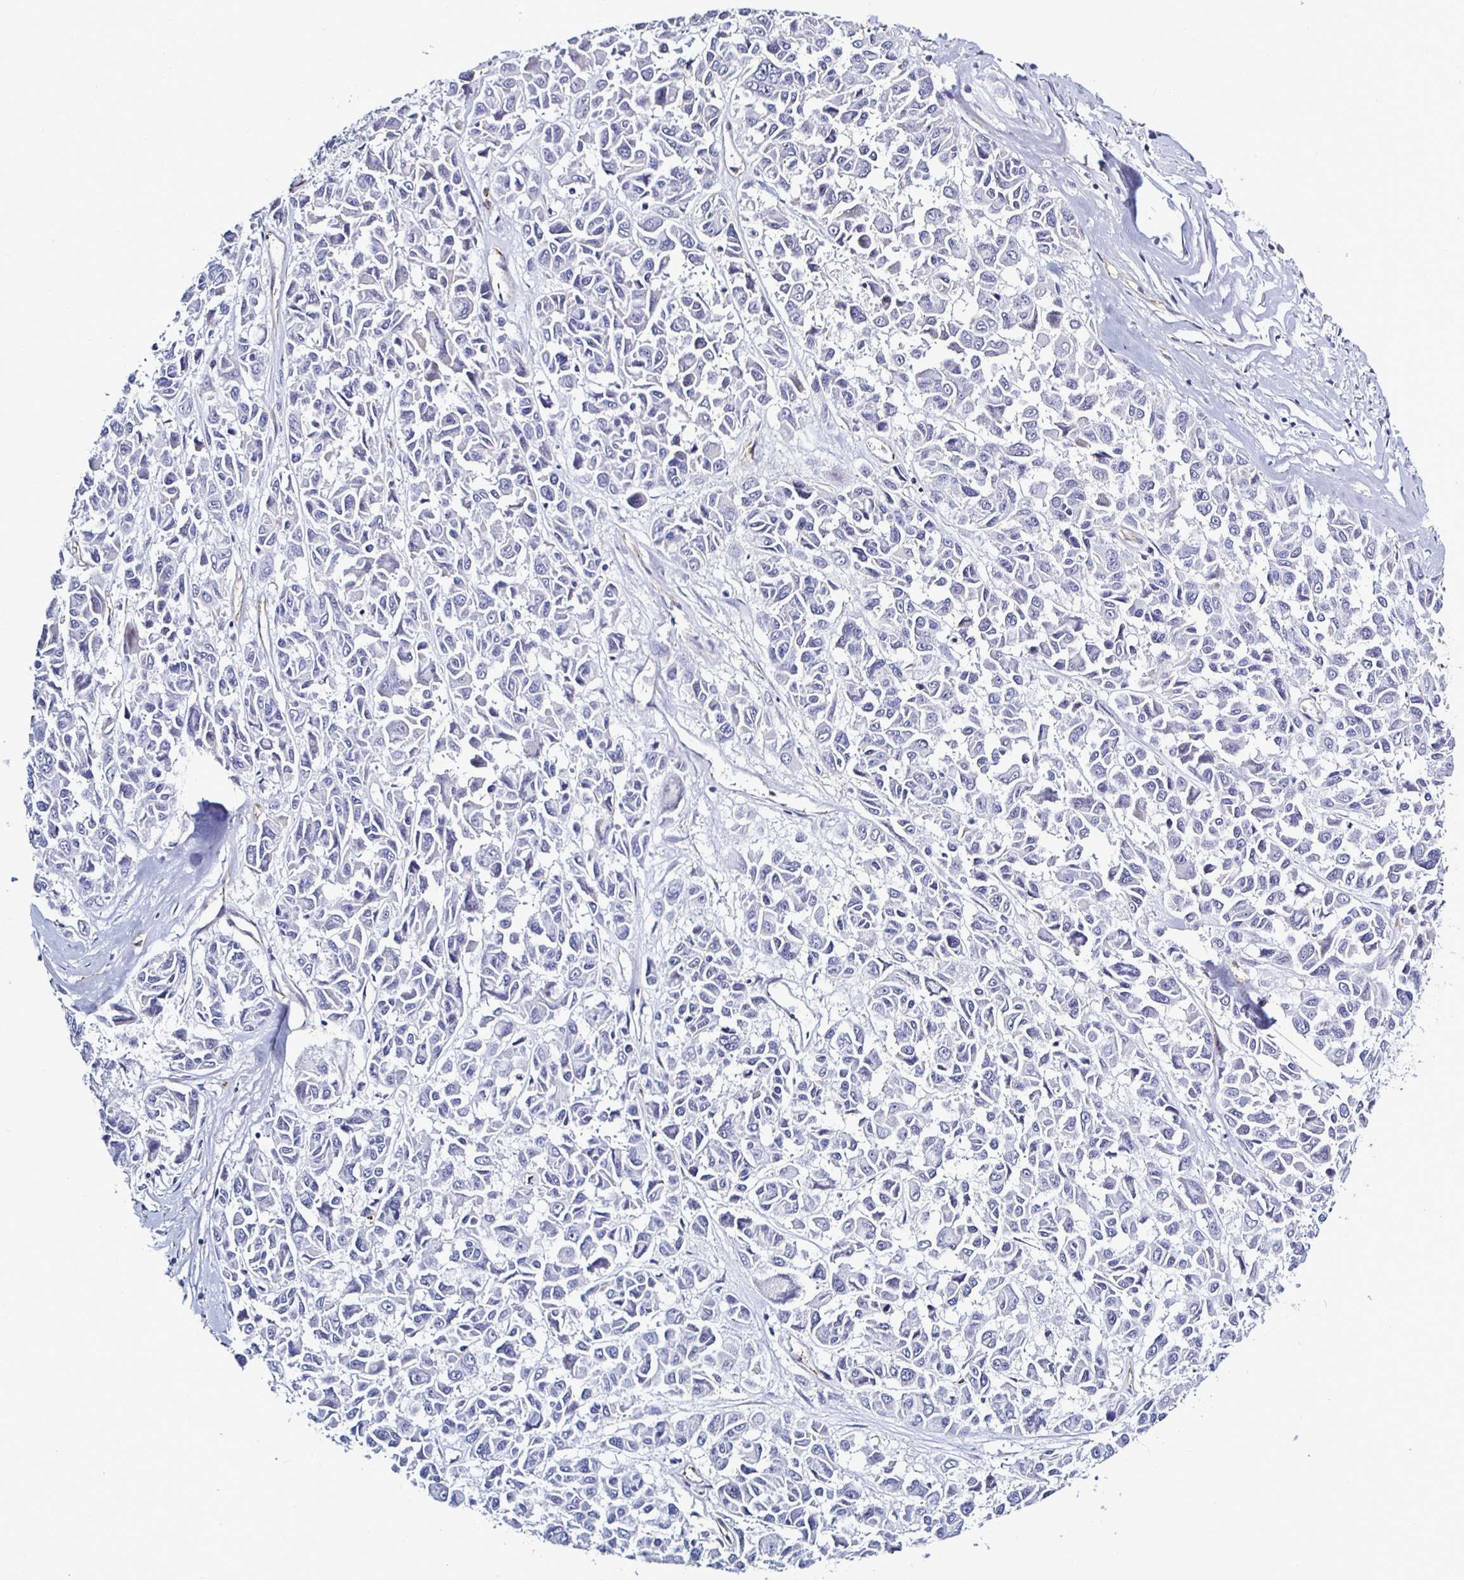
{"staining": {"intensity": "negative", "quantity": "none", "location": "none"}, "tissue": "melanoma", "cell_type": "Tumor cells", "image_type": "cancer", "snomed": [{"axis": "morphology", "description": "Malignant melanoma, NOS"}, {"axis": "topography", "description": "Skin"}], "caption": "Immunohistochemistry (IHC) micrograph of human melanoma stained for a protein (brown), which exhibits no staining in tumor cells.", "gene": "ACSBG2", "patient": {"sex": "female", "age": 66}}